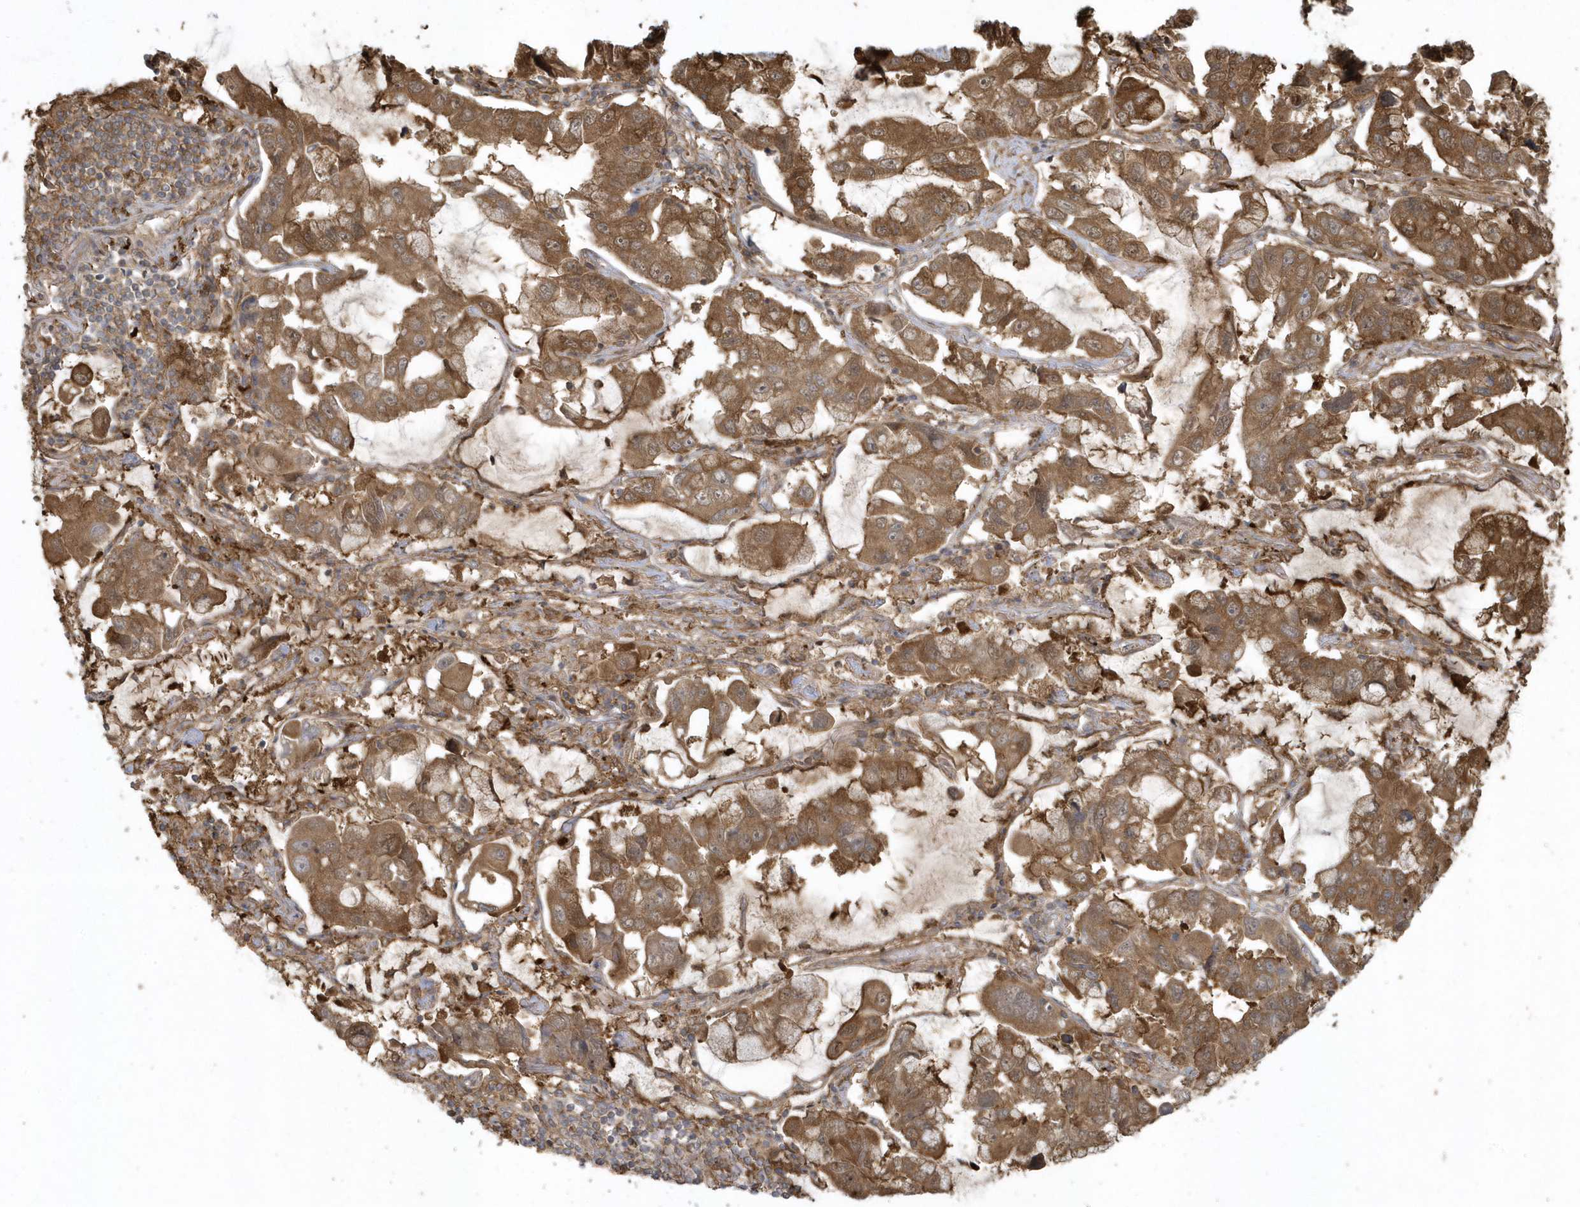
{"staining": {"intensity": "strong", "quantity": "25%-75%", "location": "cytoplasmic/membranous"}, "tissue": "lung cancer", "cell_type": "Tumor cells", "image_type": "cancer", "snomed": [{"axis": "morphology", "description": "Adenocarcinoma, NOS"}, {"axis": "topography", "description": "Lung"}], "caption": "Immunohistochemical staining of human lung cancer (adenocarcinoma) demonstrates strong cytoplasmic/membranous protein positivity in about 25%-75% of tumor cells. (DAB = brown stain, brightfield microscopy at high magnification).", "gene": "HNMT", "patient": {"sex": "male", "age": 64}}